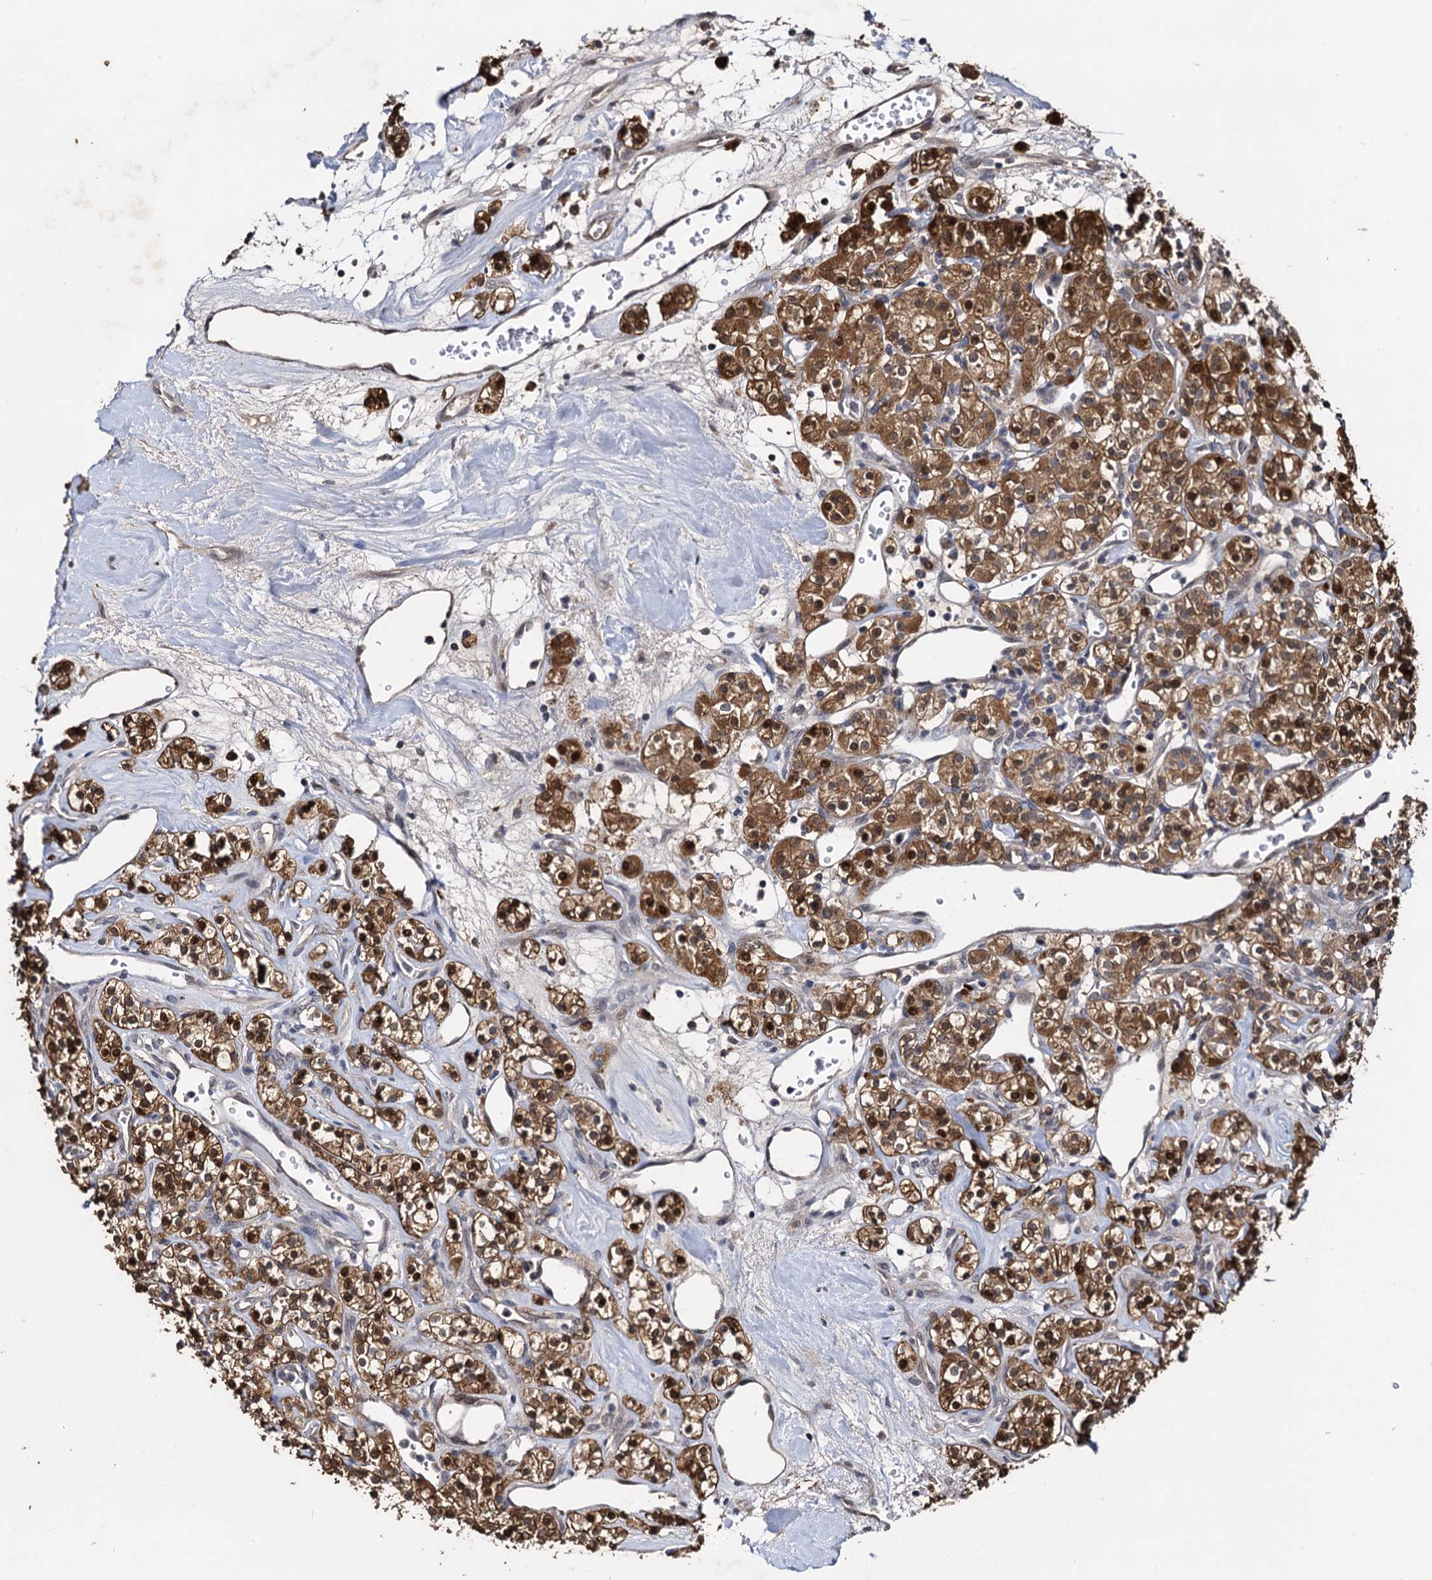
{"staining": {"intensity": "strong", "quantity": ">75%", "location": "cytoplasmic/membranous,nuclear"}, "tissue": "renal cancer", "cell_type": "Tumor cells", "image_type": "cancer", "snomed": [{"axis": "morphology", "description": "Adenocarcinoma, NOS"}, {"axis": "topography", "description": "Kidney"}], "caption": "Immunohistochemistry (DAB) staining of adenocarcinoma (renal) shows strong cytoplasmic/membranous and nuclear protein expression in approximately >75% of tumor cells.", "gene": "SLC46A3", "patient": {"sex": "male", "age": 77}}